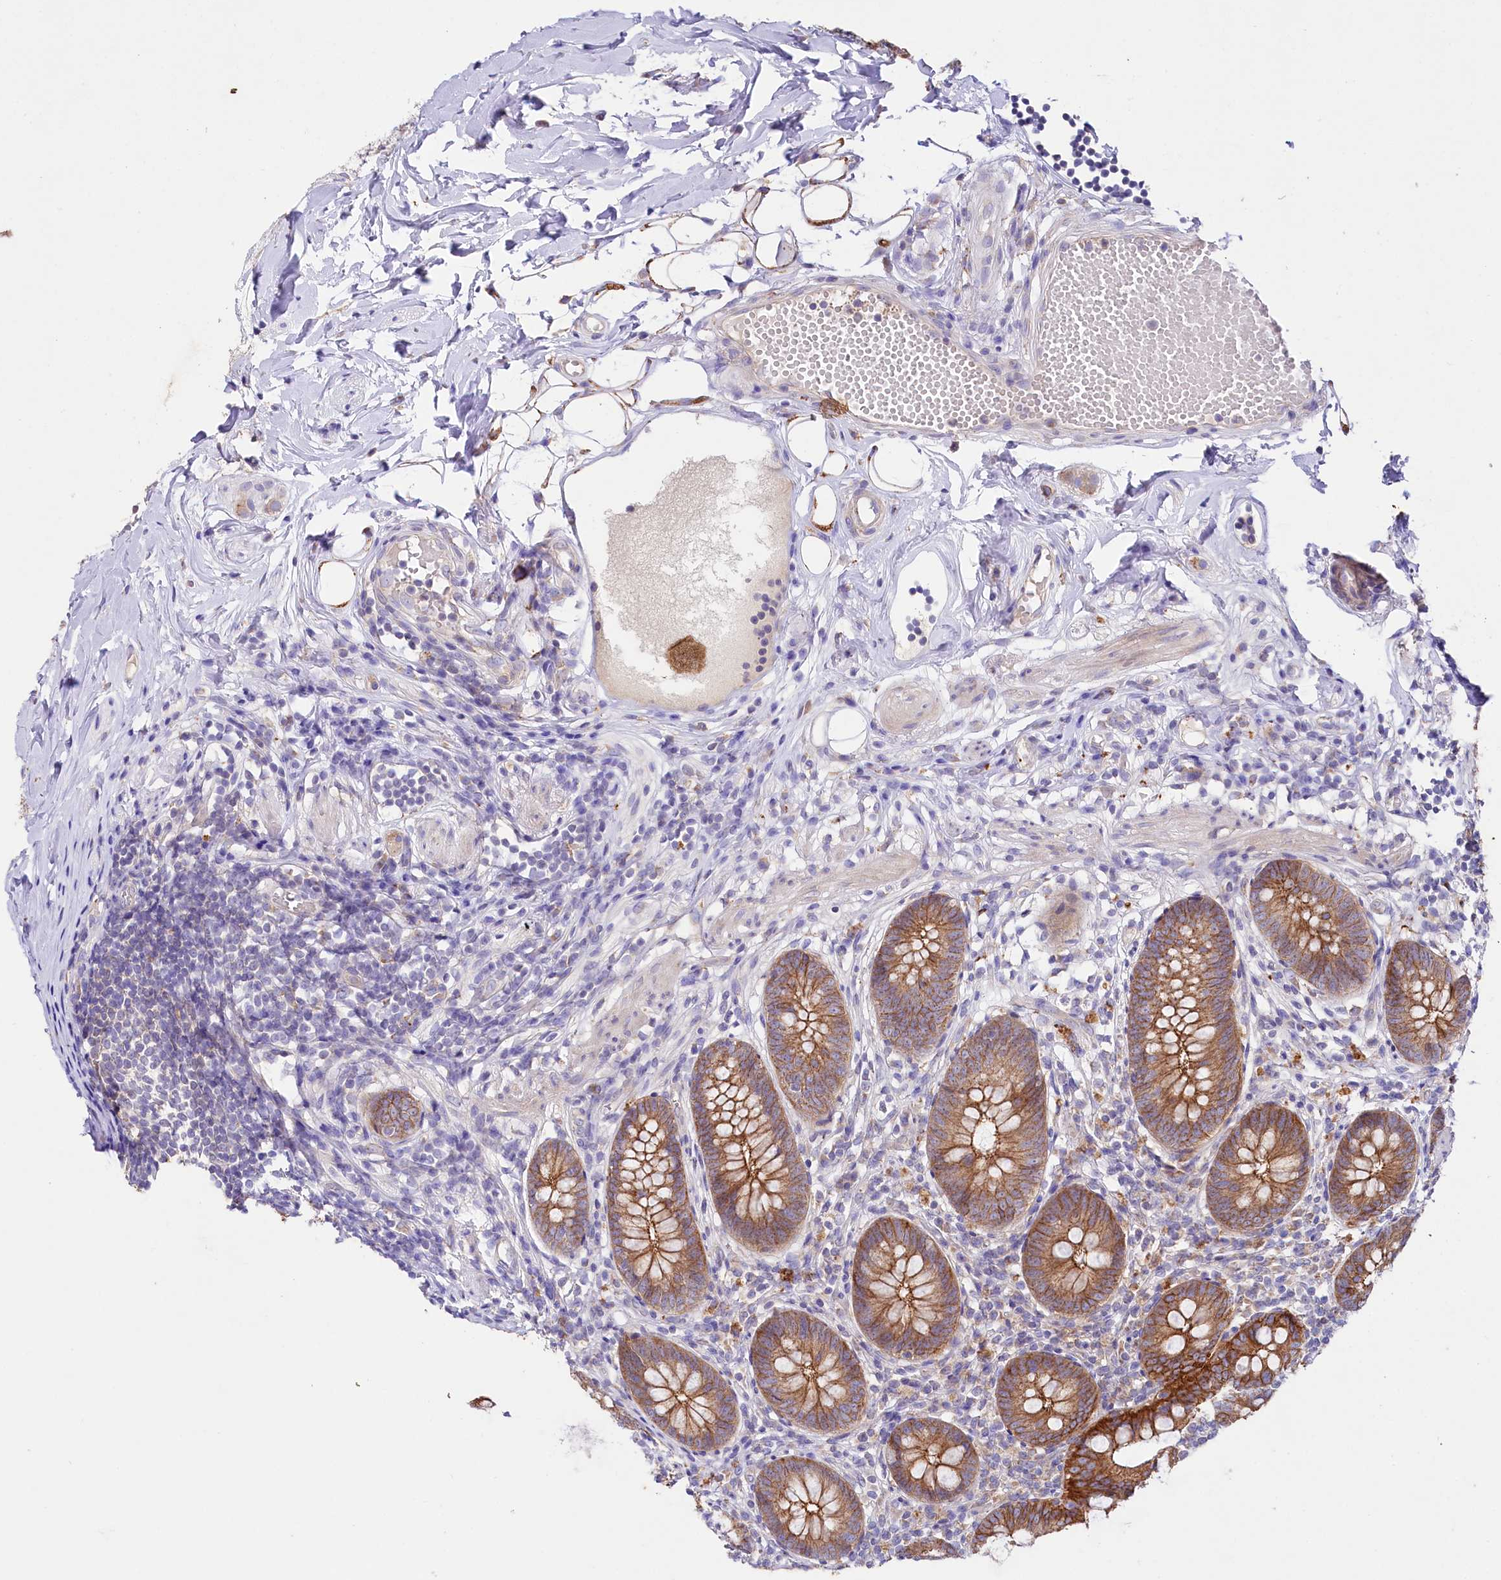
{"staining": {"intensity": "strong", "quantity": ">75%", "location": "cytoplasmic/membranous"}, "tissue": "appendix", "cell_type": "Glandular cells", "image_type": "normal", "snomed": [{"axis": "morphology", "description": "Normal tissue, NOS"}, {"axis": "topography", "description": "Appendix"}], "caption": "Appendix stained with IHC demonstrates strong cytoplasmic/membranous positivity in approximately >75% of glandular cells. The protein of interest is stained brown, and the nuclei are stained in blue (DAB IHC with brightfield microscopy, high magnification).", "gene": "SACM1L", "patient": {"sex": "female", "age": 62}}